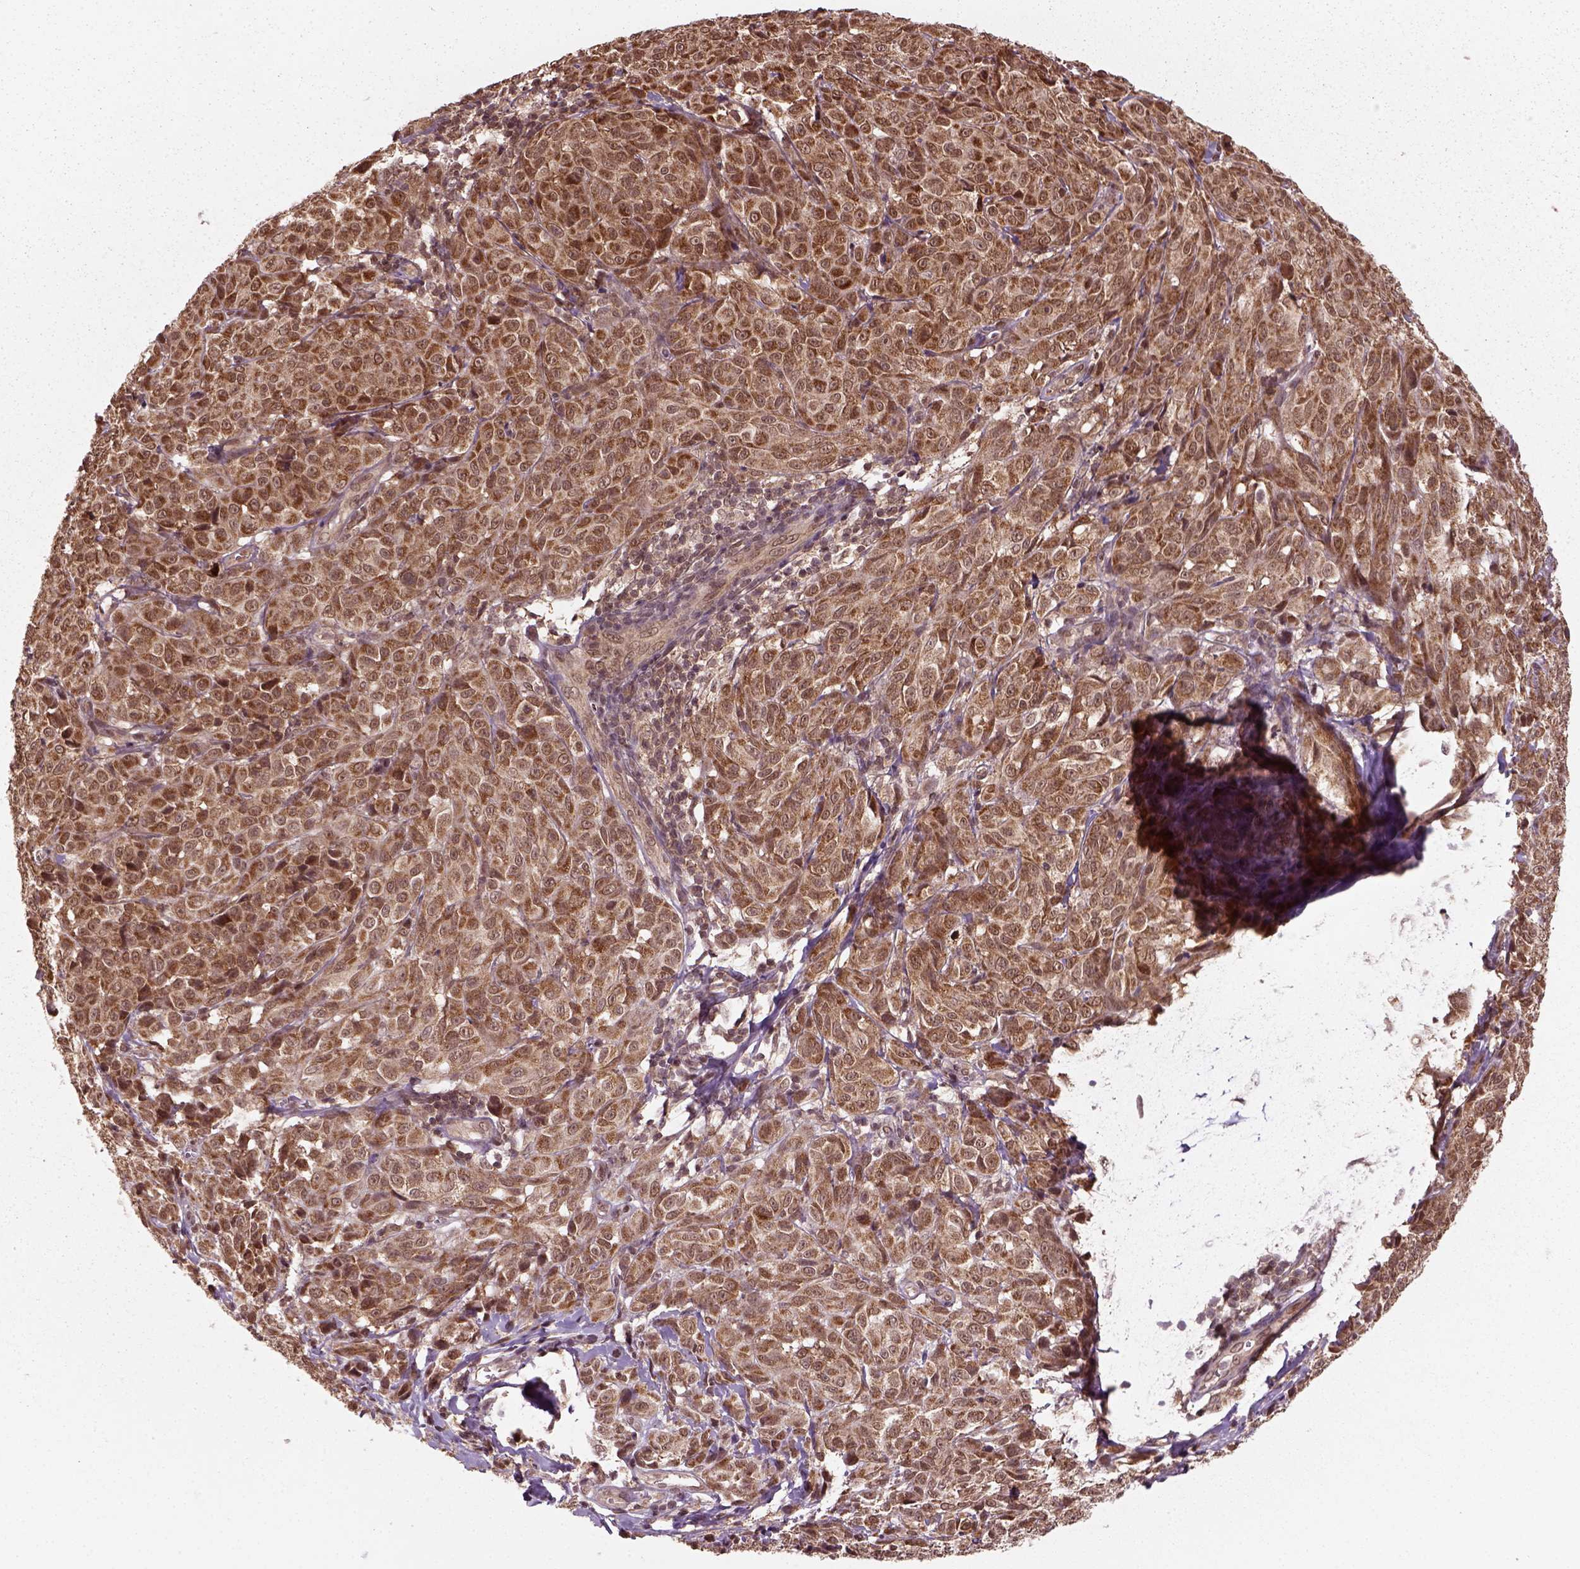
{"staining": {"intensity": "strong", "quantity": ">75%", "location": "cytoplasmic/membranous,nuclear"}, "tissue": "melanoma", "cell_type": "Tumor cells", "image_type": "cancer", "snomed": [{"axis": "morphology", "description": "Malignant melanoma, NOS"}, {"axis": "topography", "description": "Skin"}], "caption": "Immunohistochemical staining of malignant melanoma reveals high levels of strong cytoplasmic/membranous and nuclear protein positivity in about >75% of tumor cells. (DAB (3,3'-diaminobenzidine) IHC with brightfield microscopy, high magnification).", "gene": "NUDT9", "patient": {"sex": "male", "age": 89}}